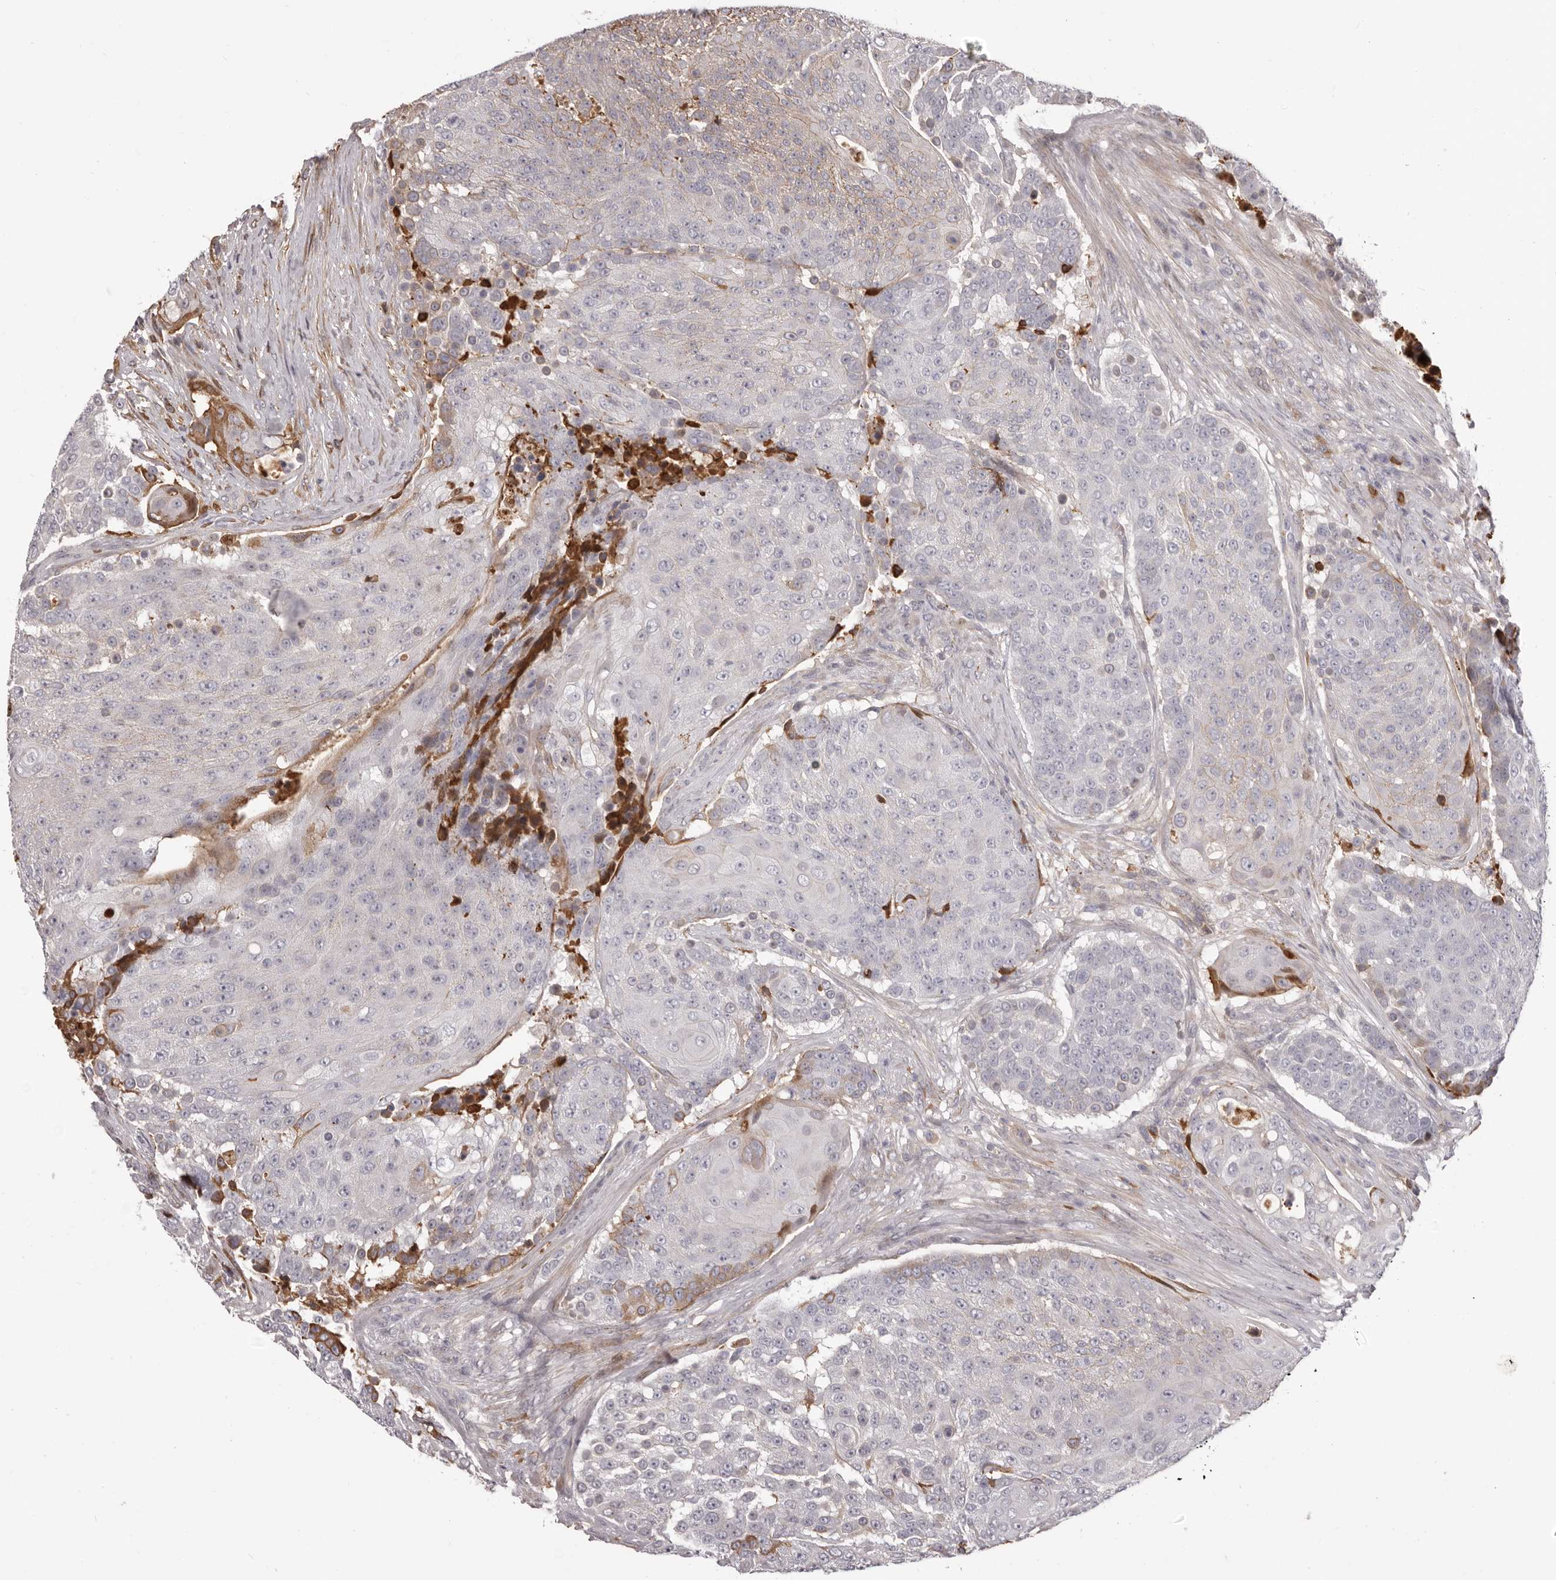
{"staining": {"intensity": "moderate", "quantity": "<25%", "location": "cytoplasmic/membranous"}, "tissue": "urothelial cancer", "cell_type": "Tumor cells", "image_type": "cancer", "snomed": [{"axis": "morphology", "description": "Urothelial carcinoma, High grade"}, {"axis": "topography", "description": "Urinary bladder"}], "caption": "Brown immunohistochemical staining in human high-grade urothelial carcinoma shows moderate cytoplasmic/membranous staining in about <25% of tumor cells.", "gene": "OTUD3", "patient": {"sex": "female", "age": 63}}